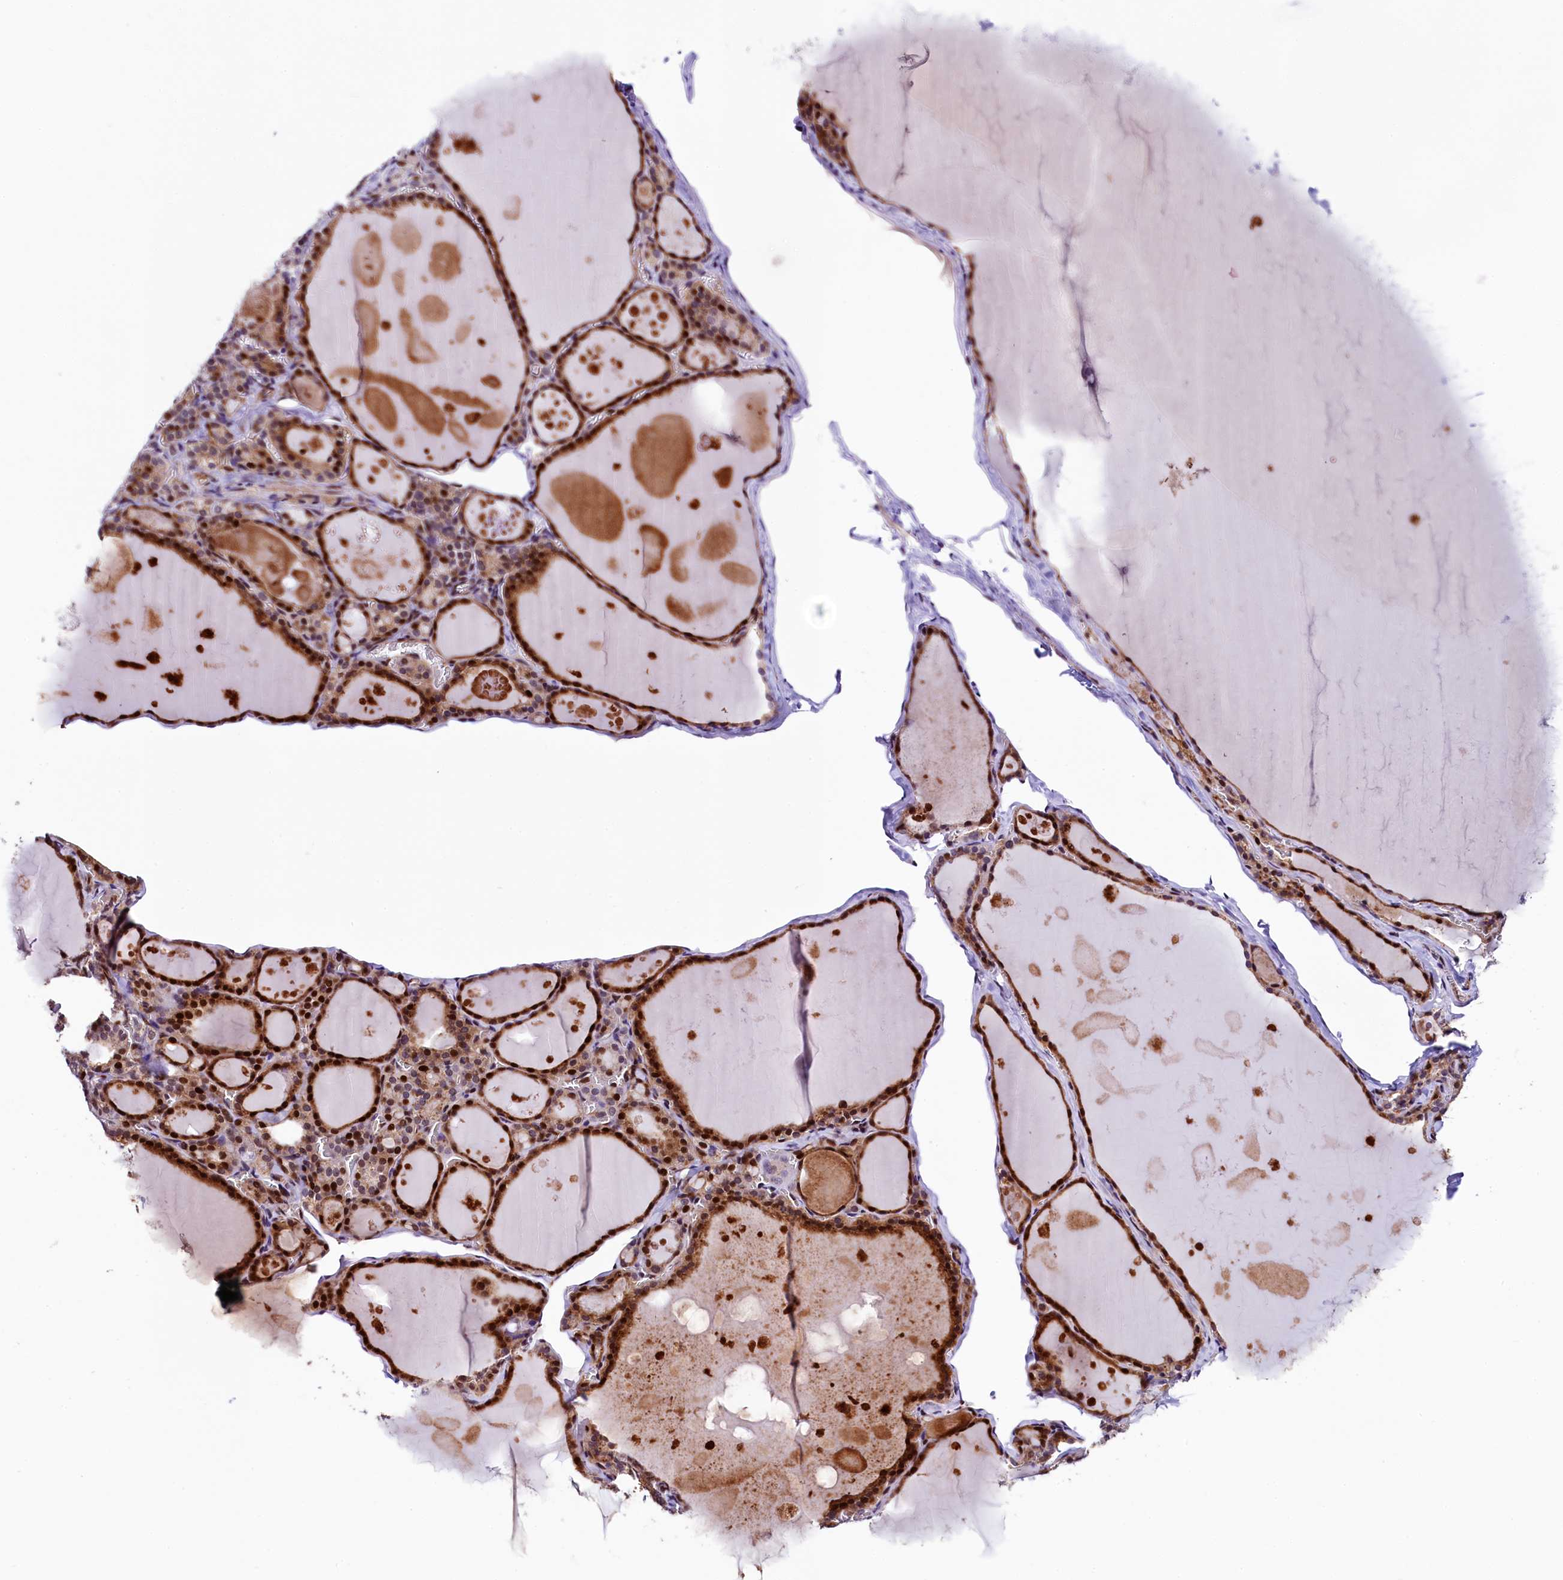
{"staining": {"intensity": "strong", "quantity": ">75%", "location": "cytoplasmic/membranous,nuclear"}, "tissue": "thyroid gland", "cell_type": "Glandular cells", "image_type": "normal", "snomed": [{"axis": "morphology", "description": "Normal tissue, NOS"}, {"axis": "topography", "description": "Thyroid gland"}], "caption": "Immunohistochemistry of normal human thyroid gland exhibits high levels of strong cytoplasmic/membranous,nuclear staining in approximately >75% of glandular cells.", "gene": "TRMT112", "patient": {"sex": "male", "age": 56}}